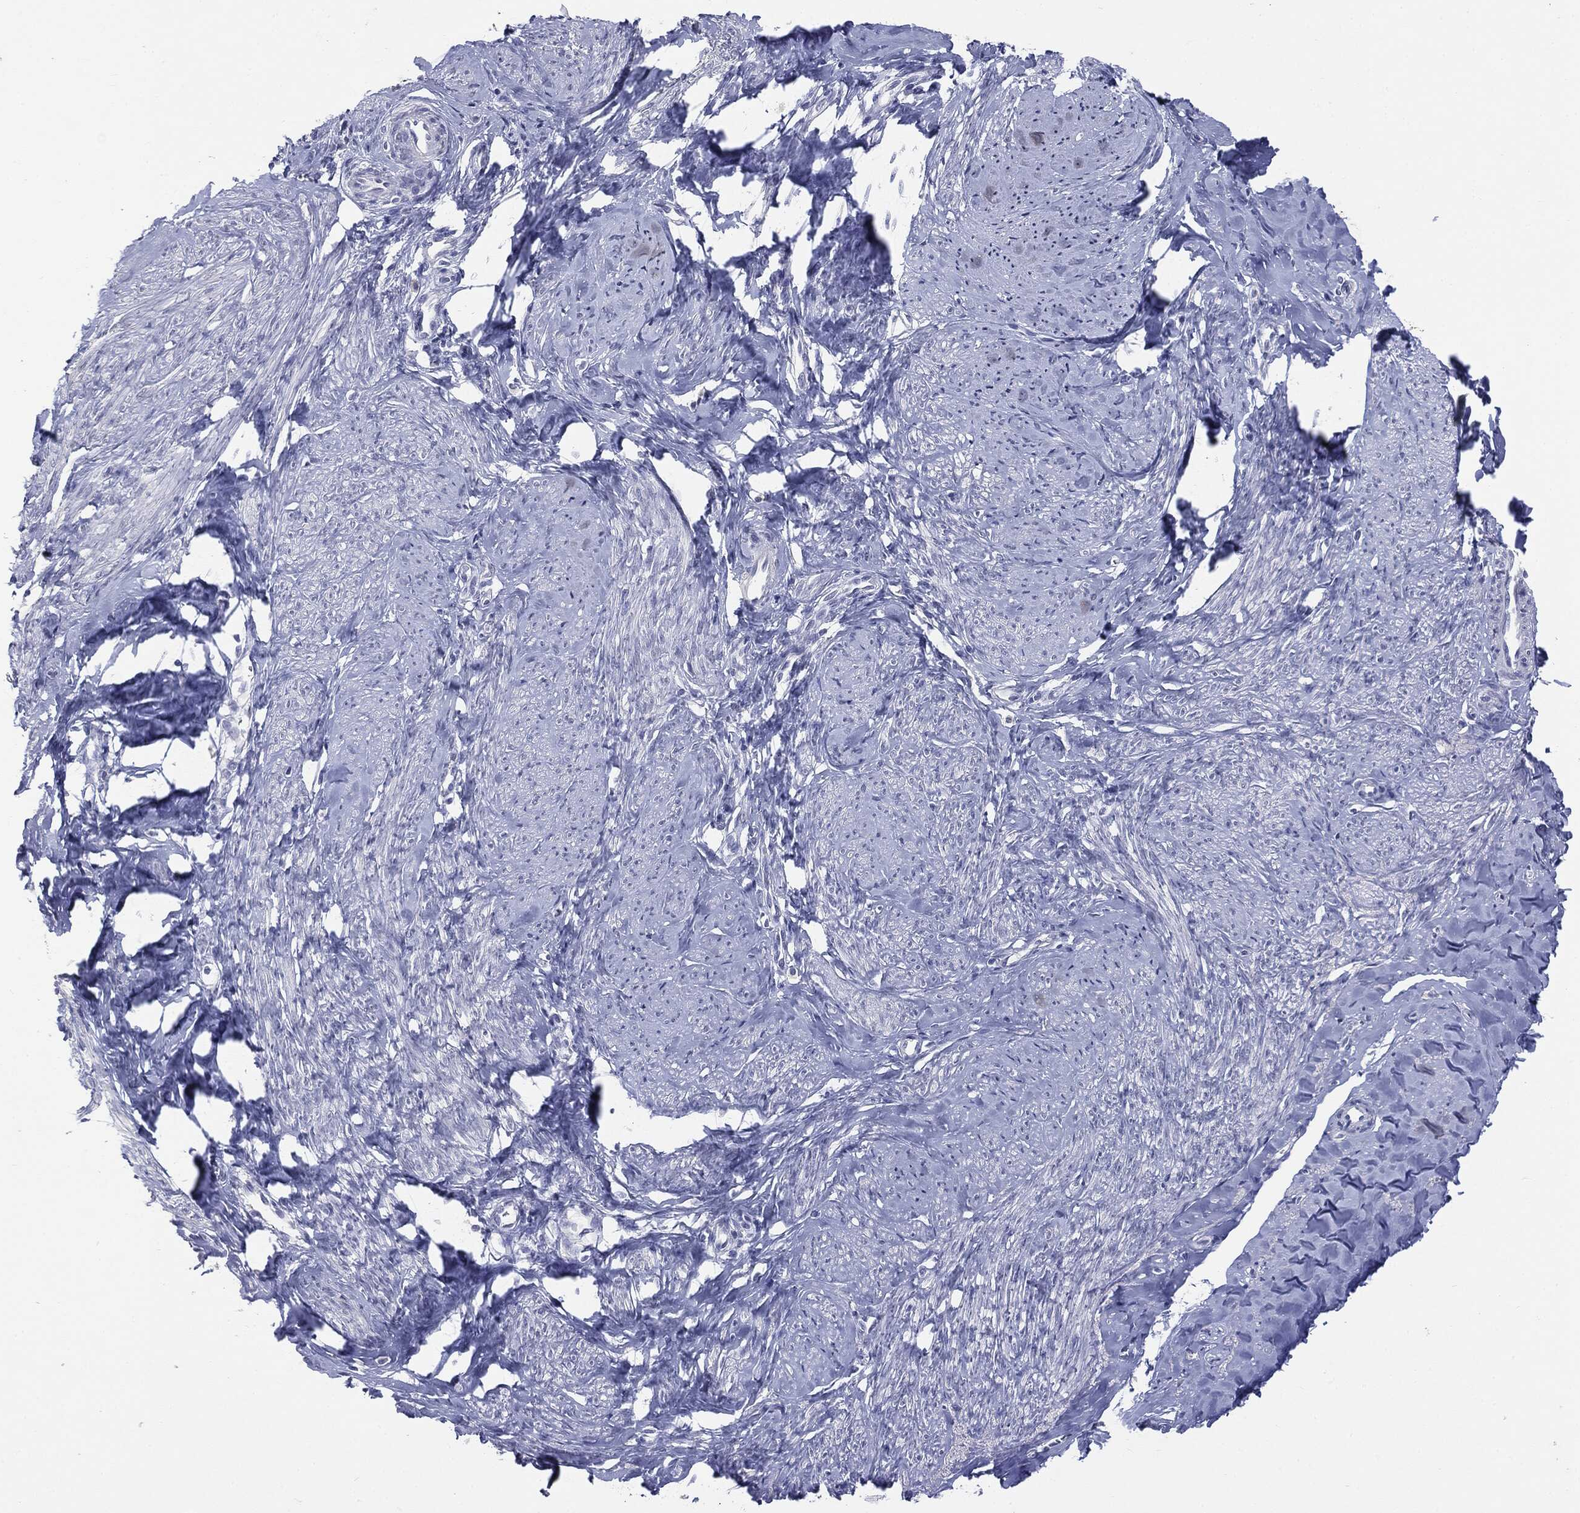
{"staining": {"intensity": "negative", "quantity": "none", "location": "none"}, "tissue": "smooth muscle", "cell_type": "Smooth muscle cells", "image_type": "normal", "snomed": [{"axis": "morphology", "description": "Normal tissue, NOS"}, {"axis": "topography", "description": "Smooth muscle"}], "caption": "An immunohistochemistry (IHC) photomicrograph of benign smooth muscle is shown. There is no staining in smooth muscle cells of smooth muscle. (DAB immunohistochemistry, high magnification).", "gene": "TSHB", "patient": {"sex": "female", "age": 48}}